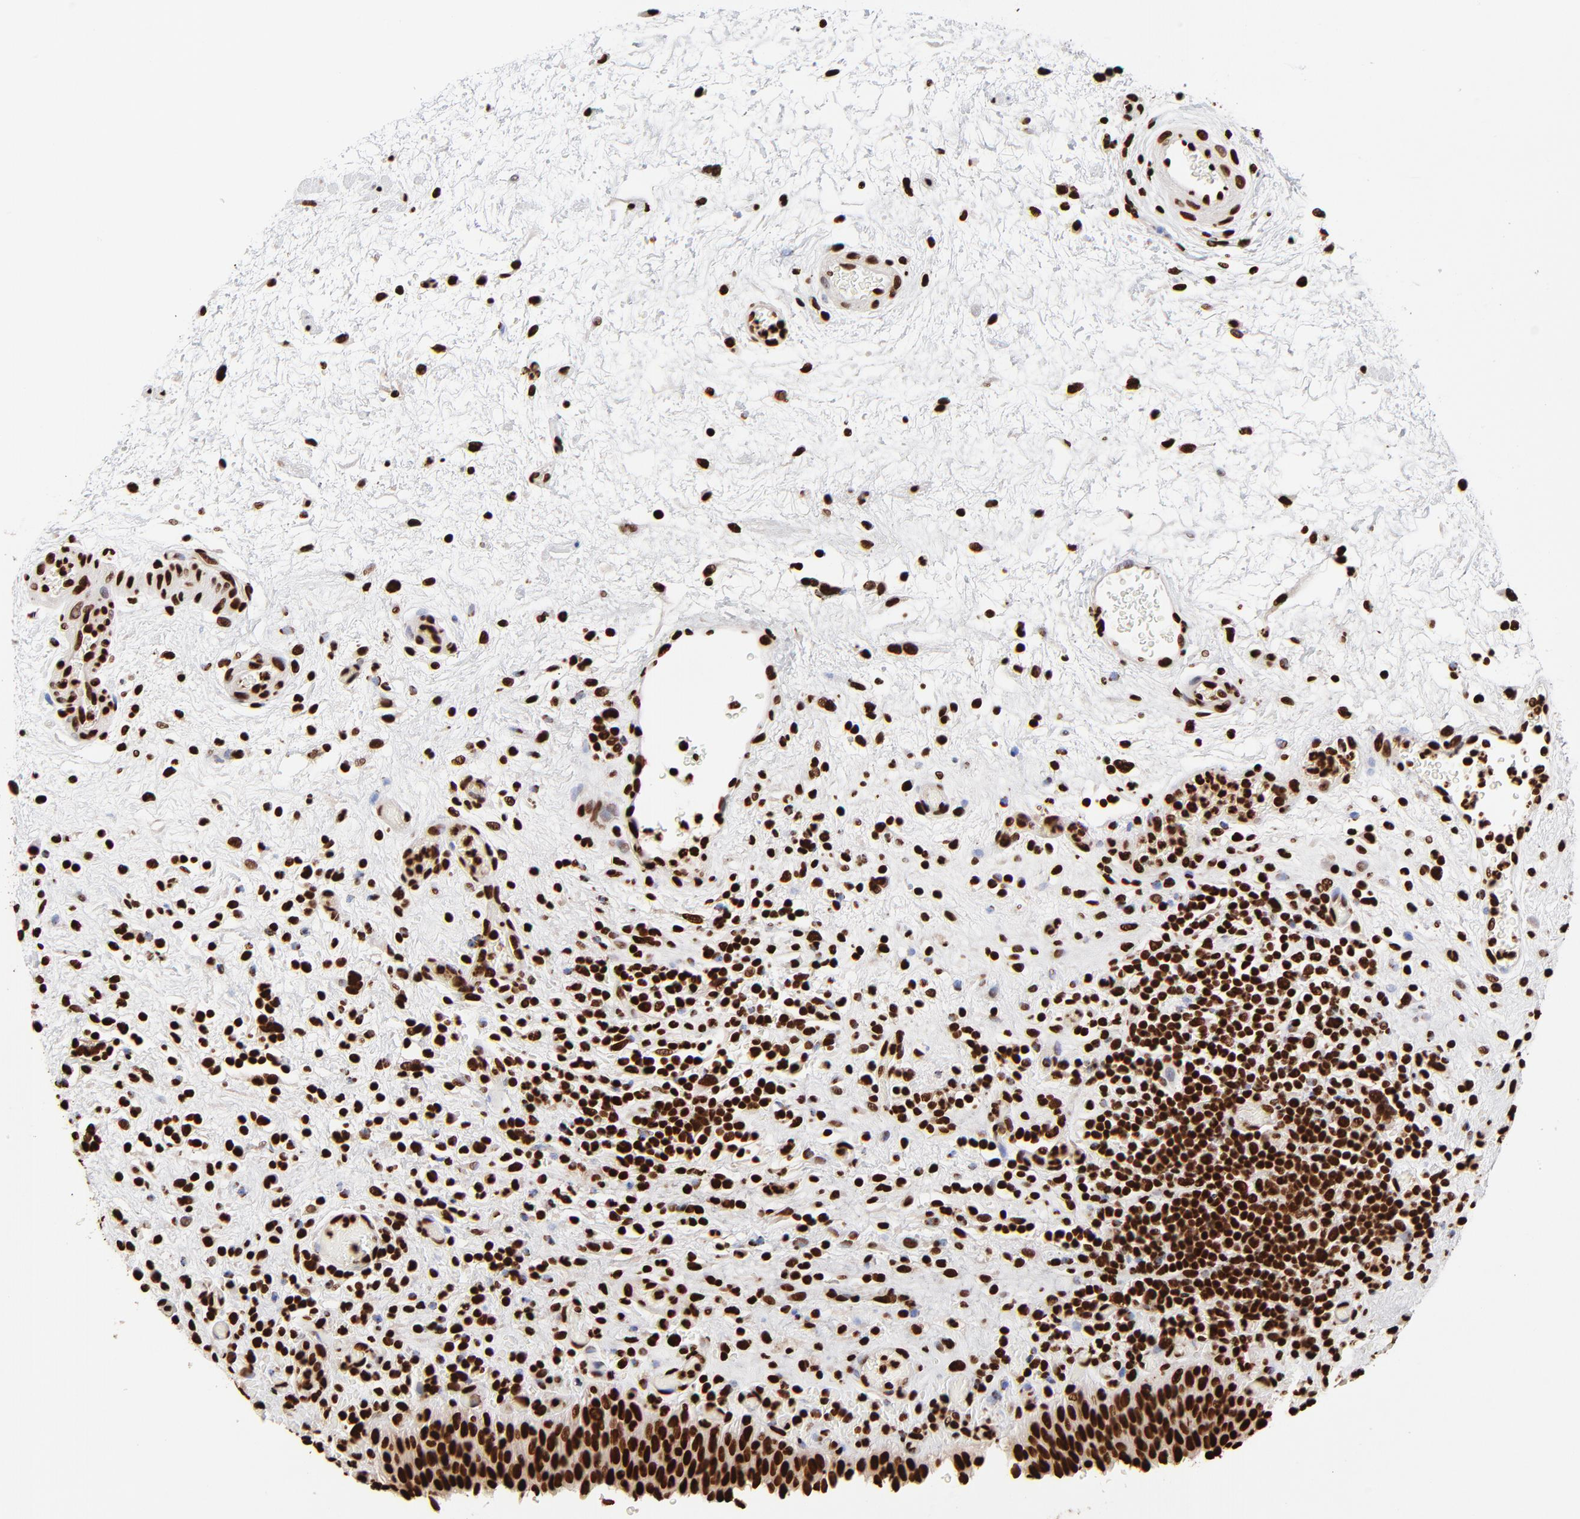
{"staining": {"intensity": "strong", "quantity": ">75%", "location": "nuclear"}, "tissue": "urinary bladder", "cell_type": "Urothelial cells", "image_type": "normal", "snomed": [{"axis": "morphology", "description": "Normal tissue, NOS"}, {"axis": "topography", "description": "Urinary bladder"}], "caption": "High-magnification brightfield microscopy of benign urinary bladder stained with DAB (brown) and counterstained with hematoxylin (blue). urothelial cells exhibit strong nuclear staining is present in about>75% of cells. The protein of interest is stained brown, and the nuclei are stained in blue (DAB IHC with brightfield microscopy, high magnification).", "gene": "ZNF544", "patient": {"sex": "male", "age": 51}}